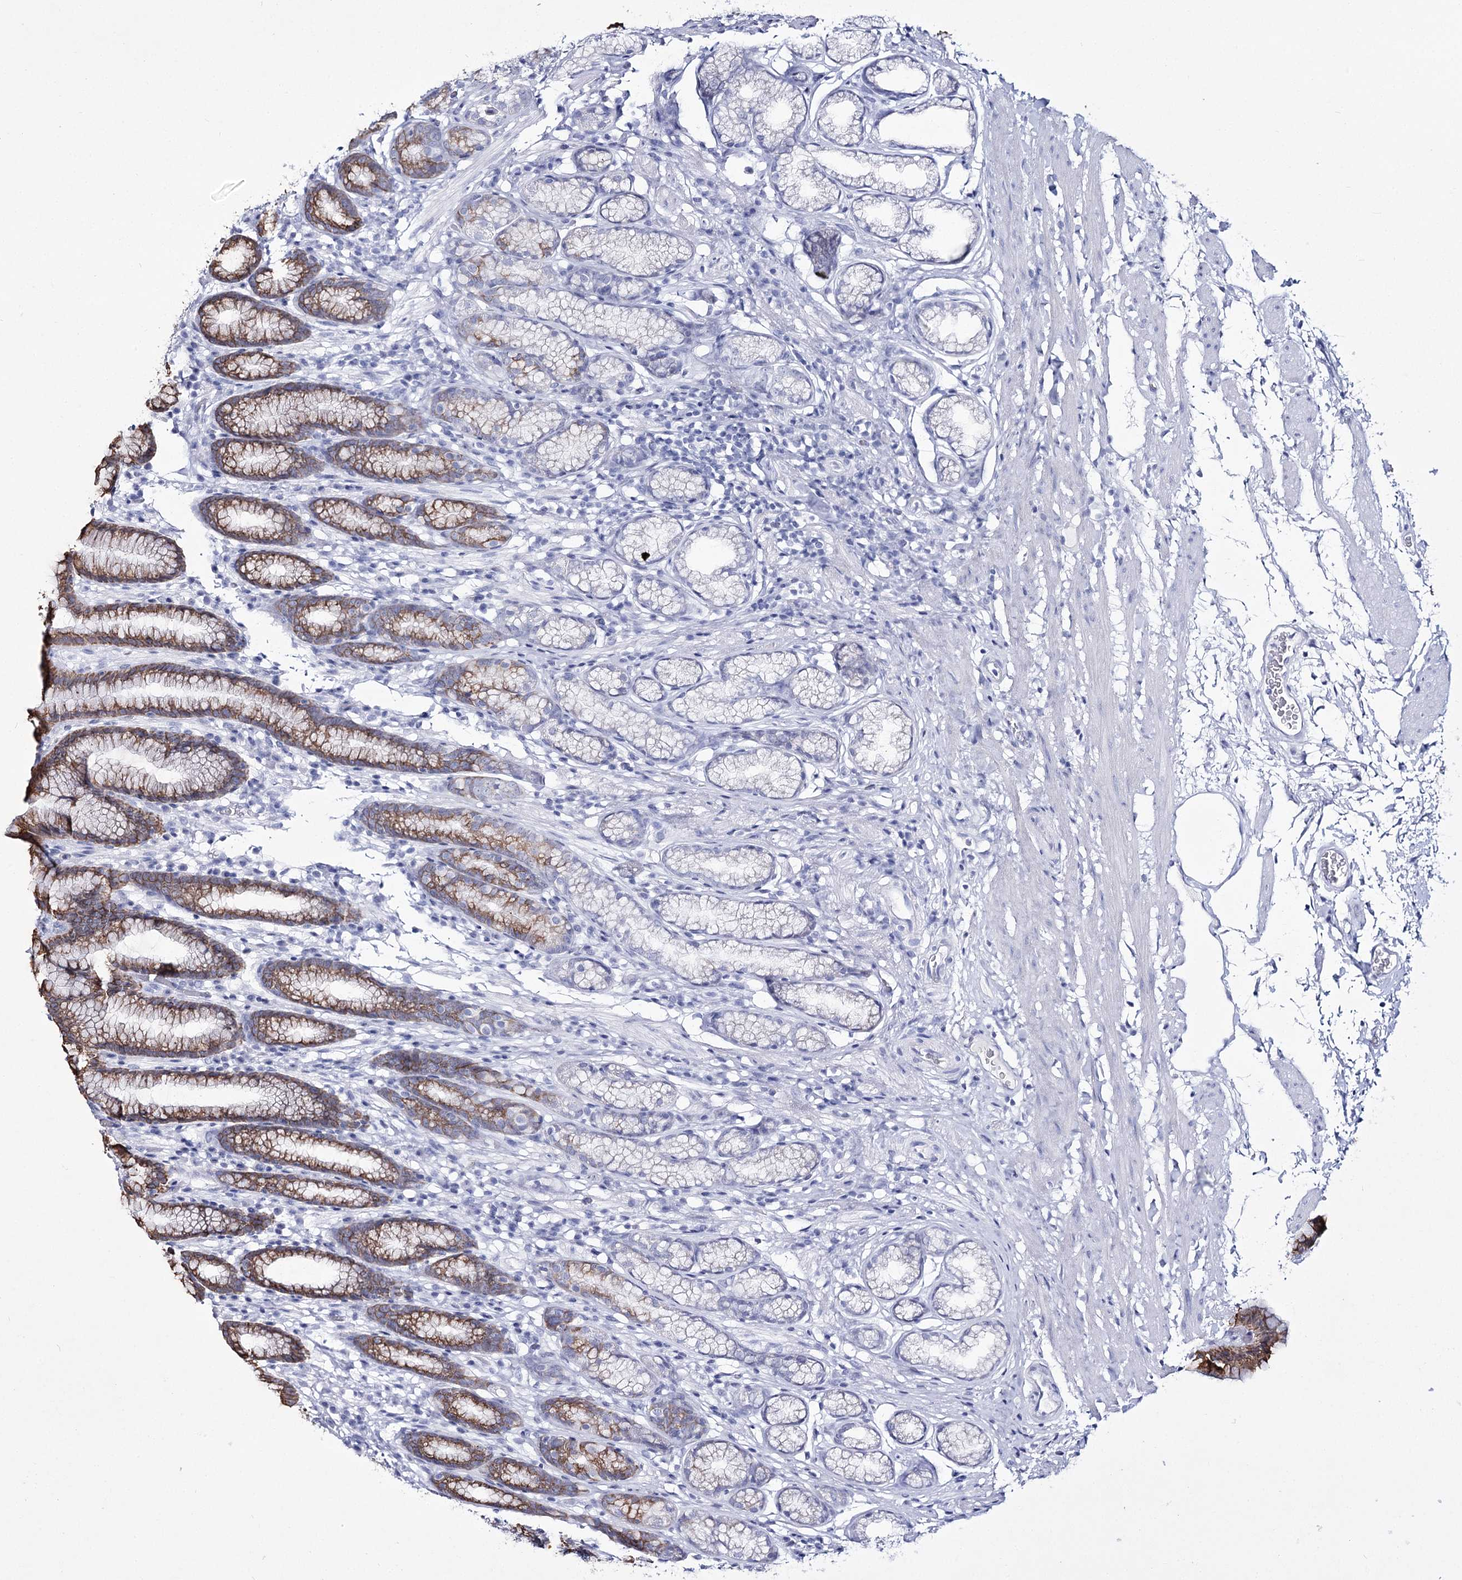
{"staining": {"intensity": "strong", "quantity": "<25%", "location": "cytoplasmic/membranous"}, "tissue": "stomach", "cell_type": "Glandular cells", "image_type": "normal", "snomed": [{"axis": "morphology", "description": "Normal tissue, NOS"}, {"axis": "topography", "description": "Stomach"}], "caption": "Approximately <25% of glandular cells in benign human stomach reveal strong cytoplasmic/membranous protein positivity as visualized by brown immunohistochemical staining.", "gene": "RNF186", "patient": {"sex": "male", "age": 42}}